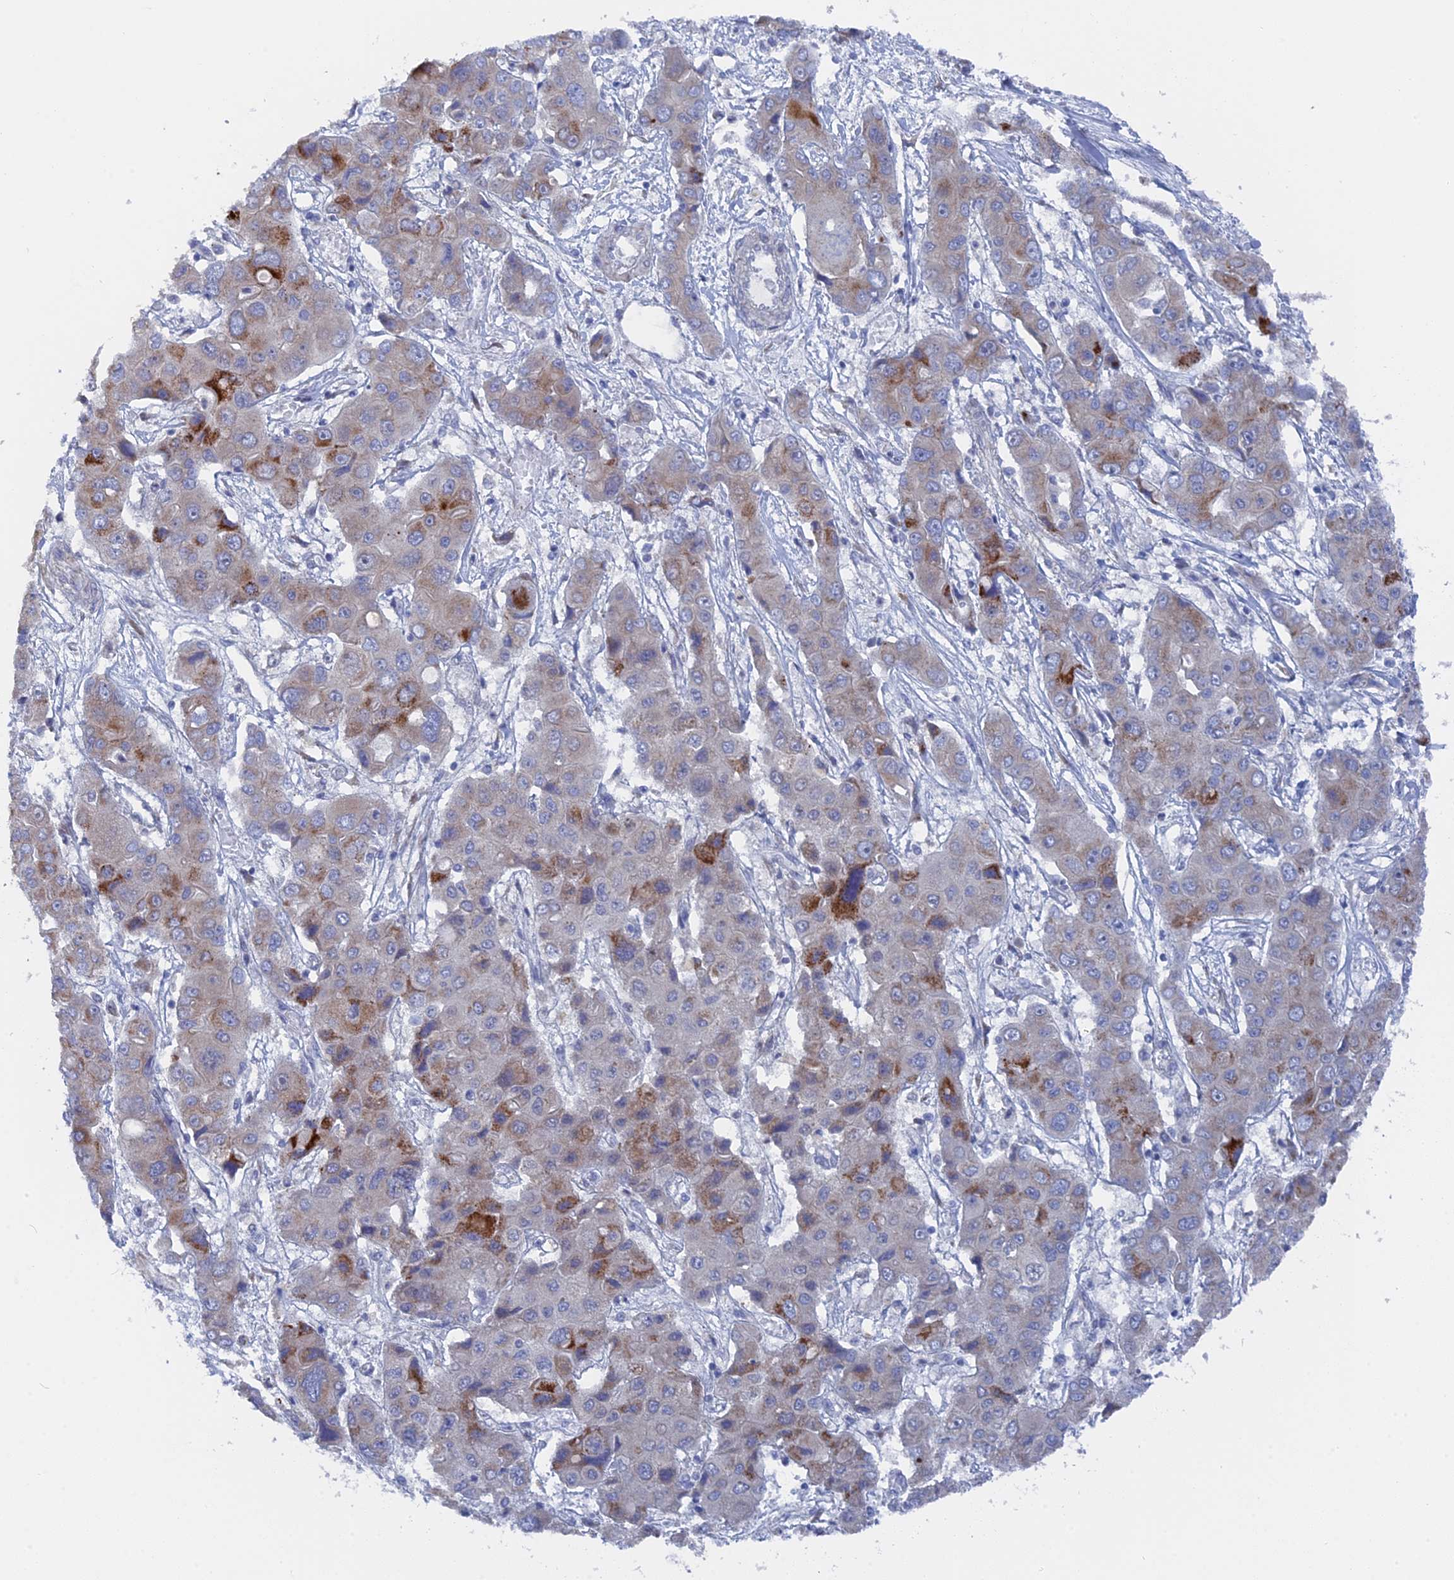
{"staining": {"intensity": "moderate", "quantity": "<25%", "location": "cytoplasmic/membranous"}, "tissue": "liver cancer", "cell_type": "Tumor cells", "image_type": "cancer", "snomed": [{"axis": "morphology", "description": "Cholangiocarcinoma"}, {"axis": "topography", "description": "Liver"}], "caption": "IHC (DAB) staining of human liver cholangiocarcinoma demonstrates moderate cytoplasmic/membranous protein staining in about <25% of tumor cells. (Stains: DAB (3,3'-diaminobenzidine) in brown, nuclei in blue, Microscopy: brightfield microscopy at high magnification).", "gene": "TMEM161A", "patient": {"sex": "male", "age": 67}}